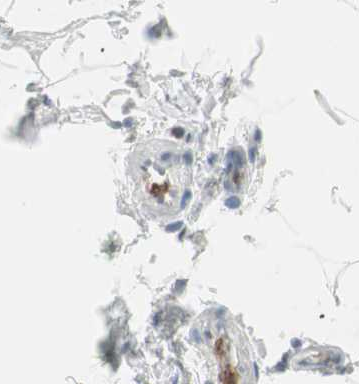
{"staining": {"intensity": "negative", "quantity": "none", "location": "none"}, "tissue": "adipose tissue", "cell_type": "Adipocytes", "image_type": "normal", "snomed": [{"axis": "morphology", "description": "Normal tissue, NOS"}, {"axis": "topography", "description": "Vascular tissue"}], "caption": "Micrograph shows no protein positivity in adipocytes of normal adipose tissue.", "gene": "MAP4K1", "patient": {"sex": "male", "age": 41}}